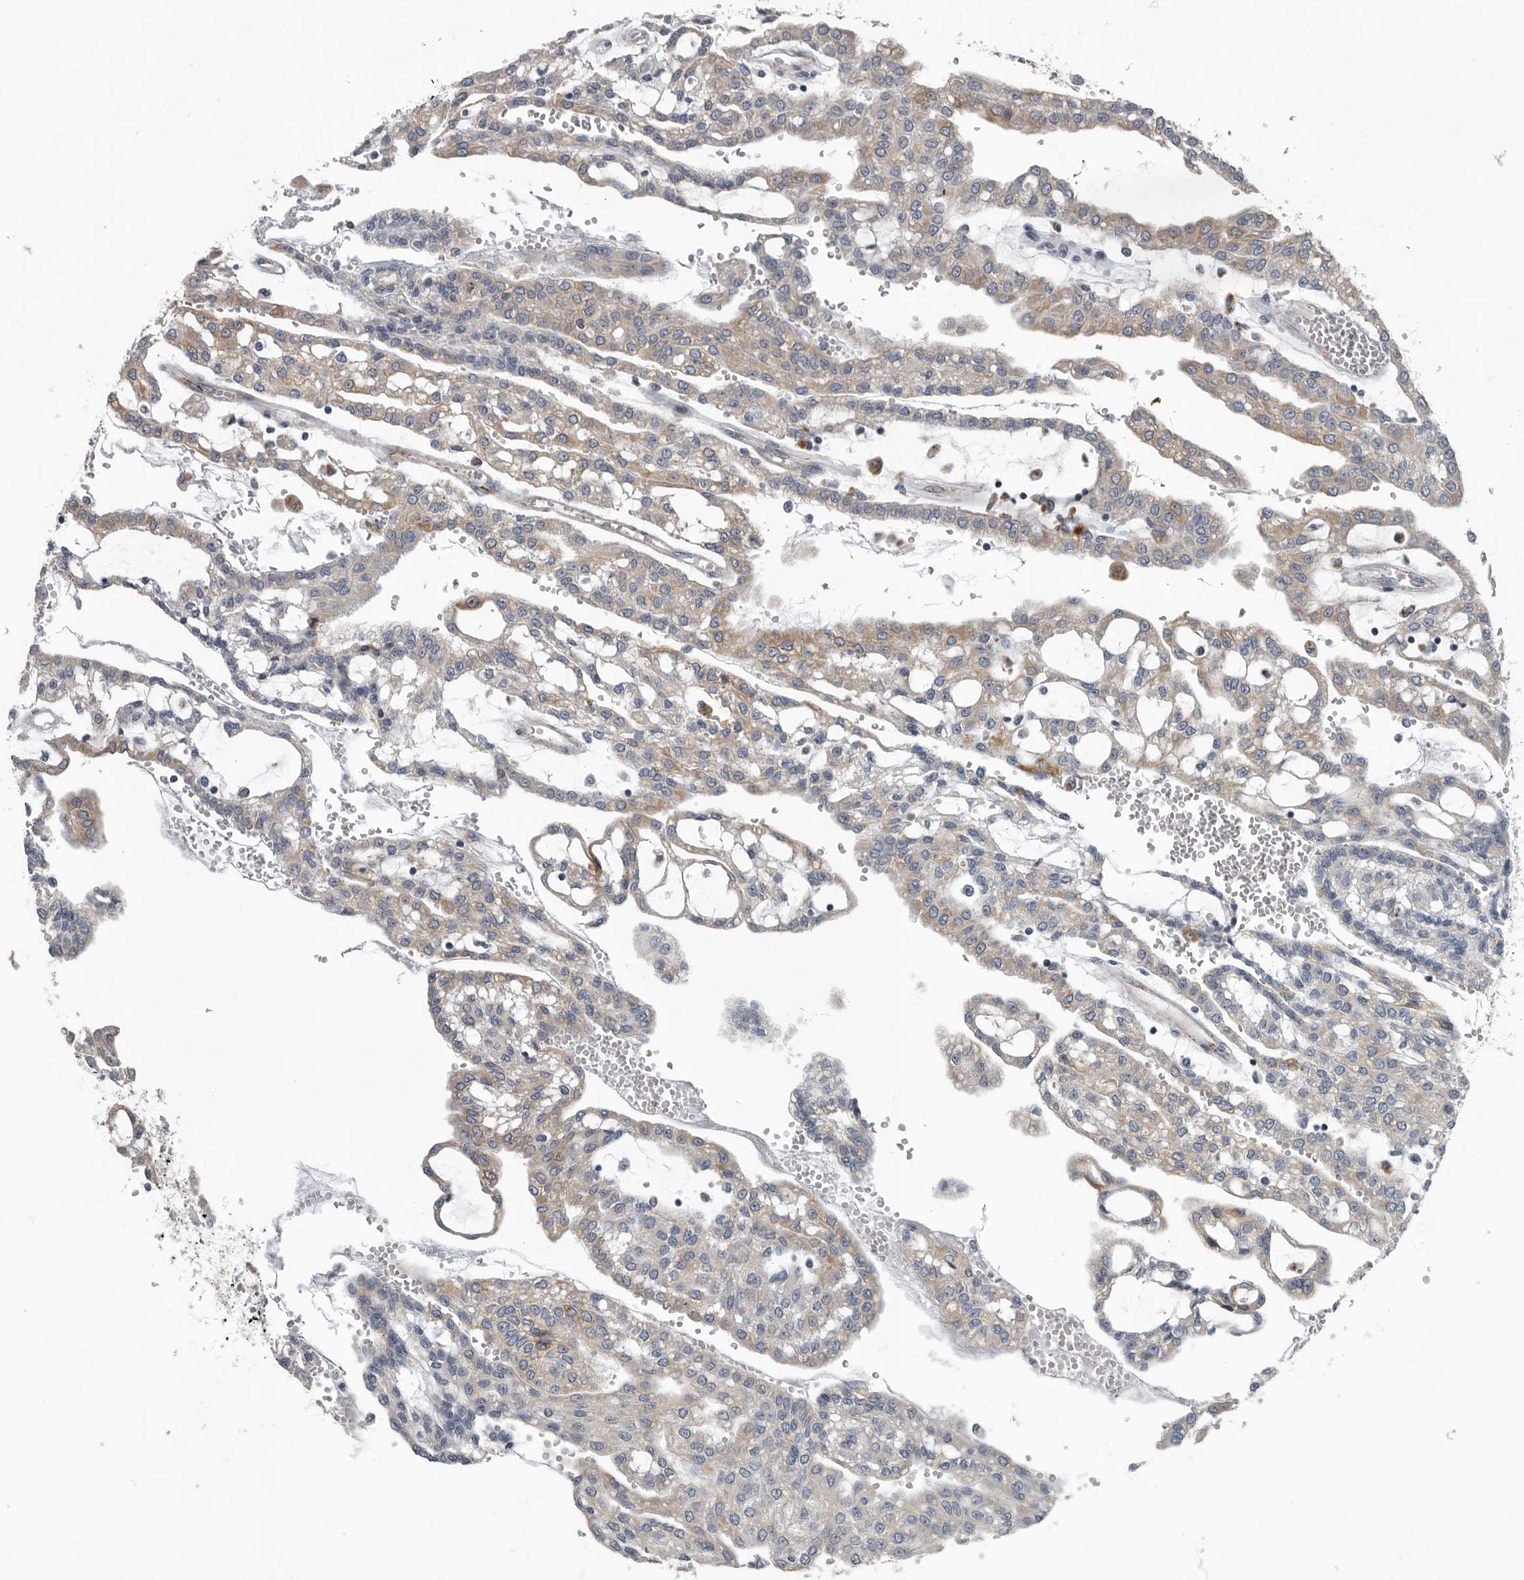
{"staining": {"intensity": "weak", "quantity": "25%-75%", "location": "cytoplasmic/membranous"}, "tissue": "renal cancer", "cell_type": "Tumor cells", "image_type": "cancer", "snomed": [{"axis": "morphology", "description": "Adenocarcinoma, NOS"}, {"axis": "topography", "description": "Kidney"}], "caption": "IHC photomicrograph of renal cancer (adenocarcinoma) stained for a protein (brown), which demonstrates low levels of weak cytoplasmic/membranous expression in approximately 25%-75% of tumor cells.", "gene": "DPY19L4", "patient": {"sex": "male", "age": 63}}